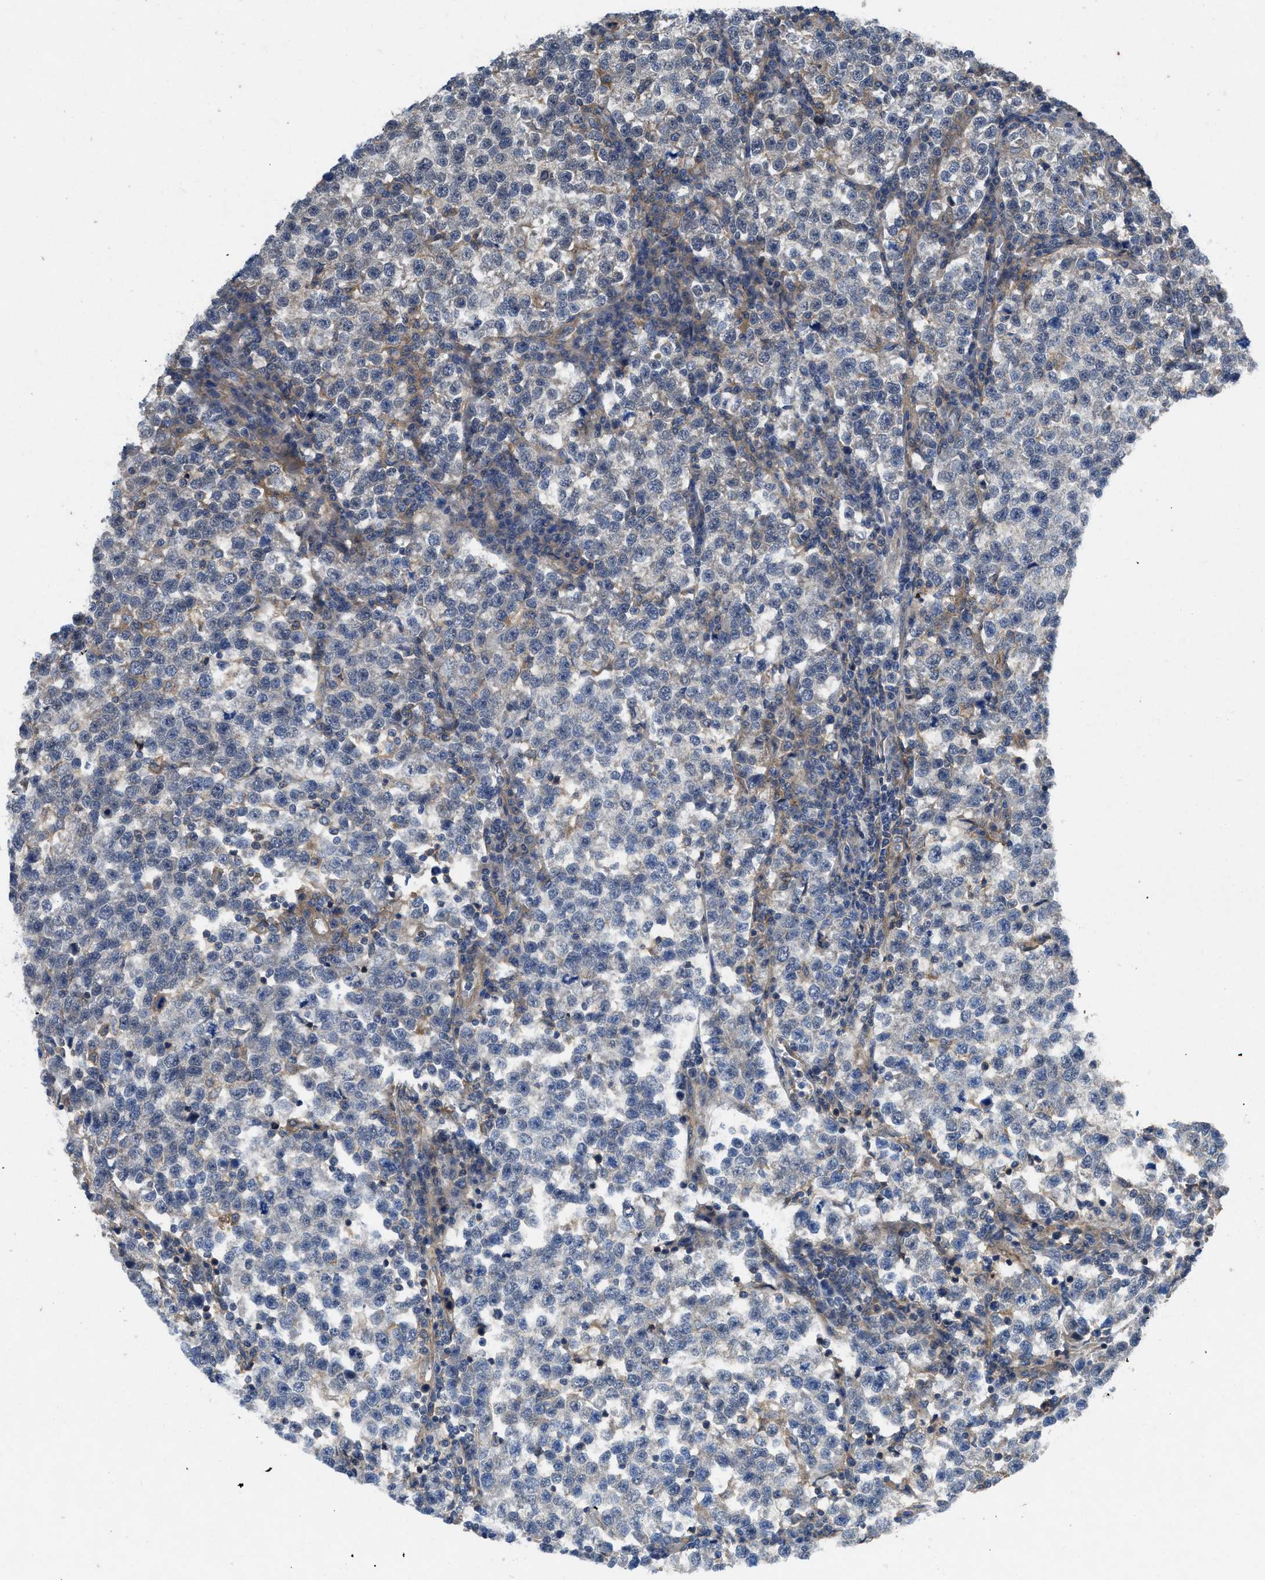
{"staining": {"intensity": "negative", "quantity": "none", "location": "none"}, "tissue": "testis cancer", "cell_type": "Tumor cells", "image_type": "cancer", "snomed": [{"axis": "morphology", "description": "Normal tissue, NOS"}, {"axis": "morphology", "description": "Seminoma, NOS"}, {"axis": "topography", "description": "Testis"}], "caption": "High magnification brightfield microscopy of testis cancer (seminoma) stained with DAB (3,3'-diaminobenzidine) (brown) and counterstained with hematoxylin (blue): tumor cells show no significant expression.", "gene": "PANX1", "patient": {"sex": "male", "age": 43}}